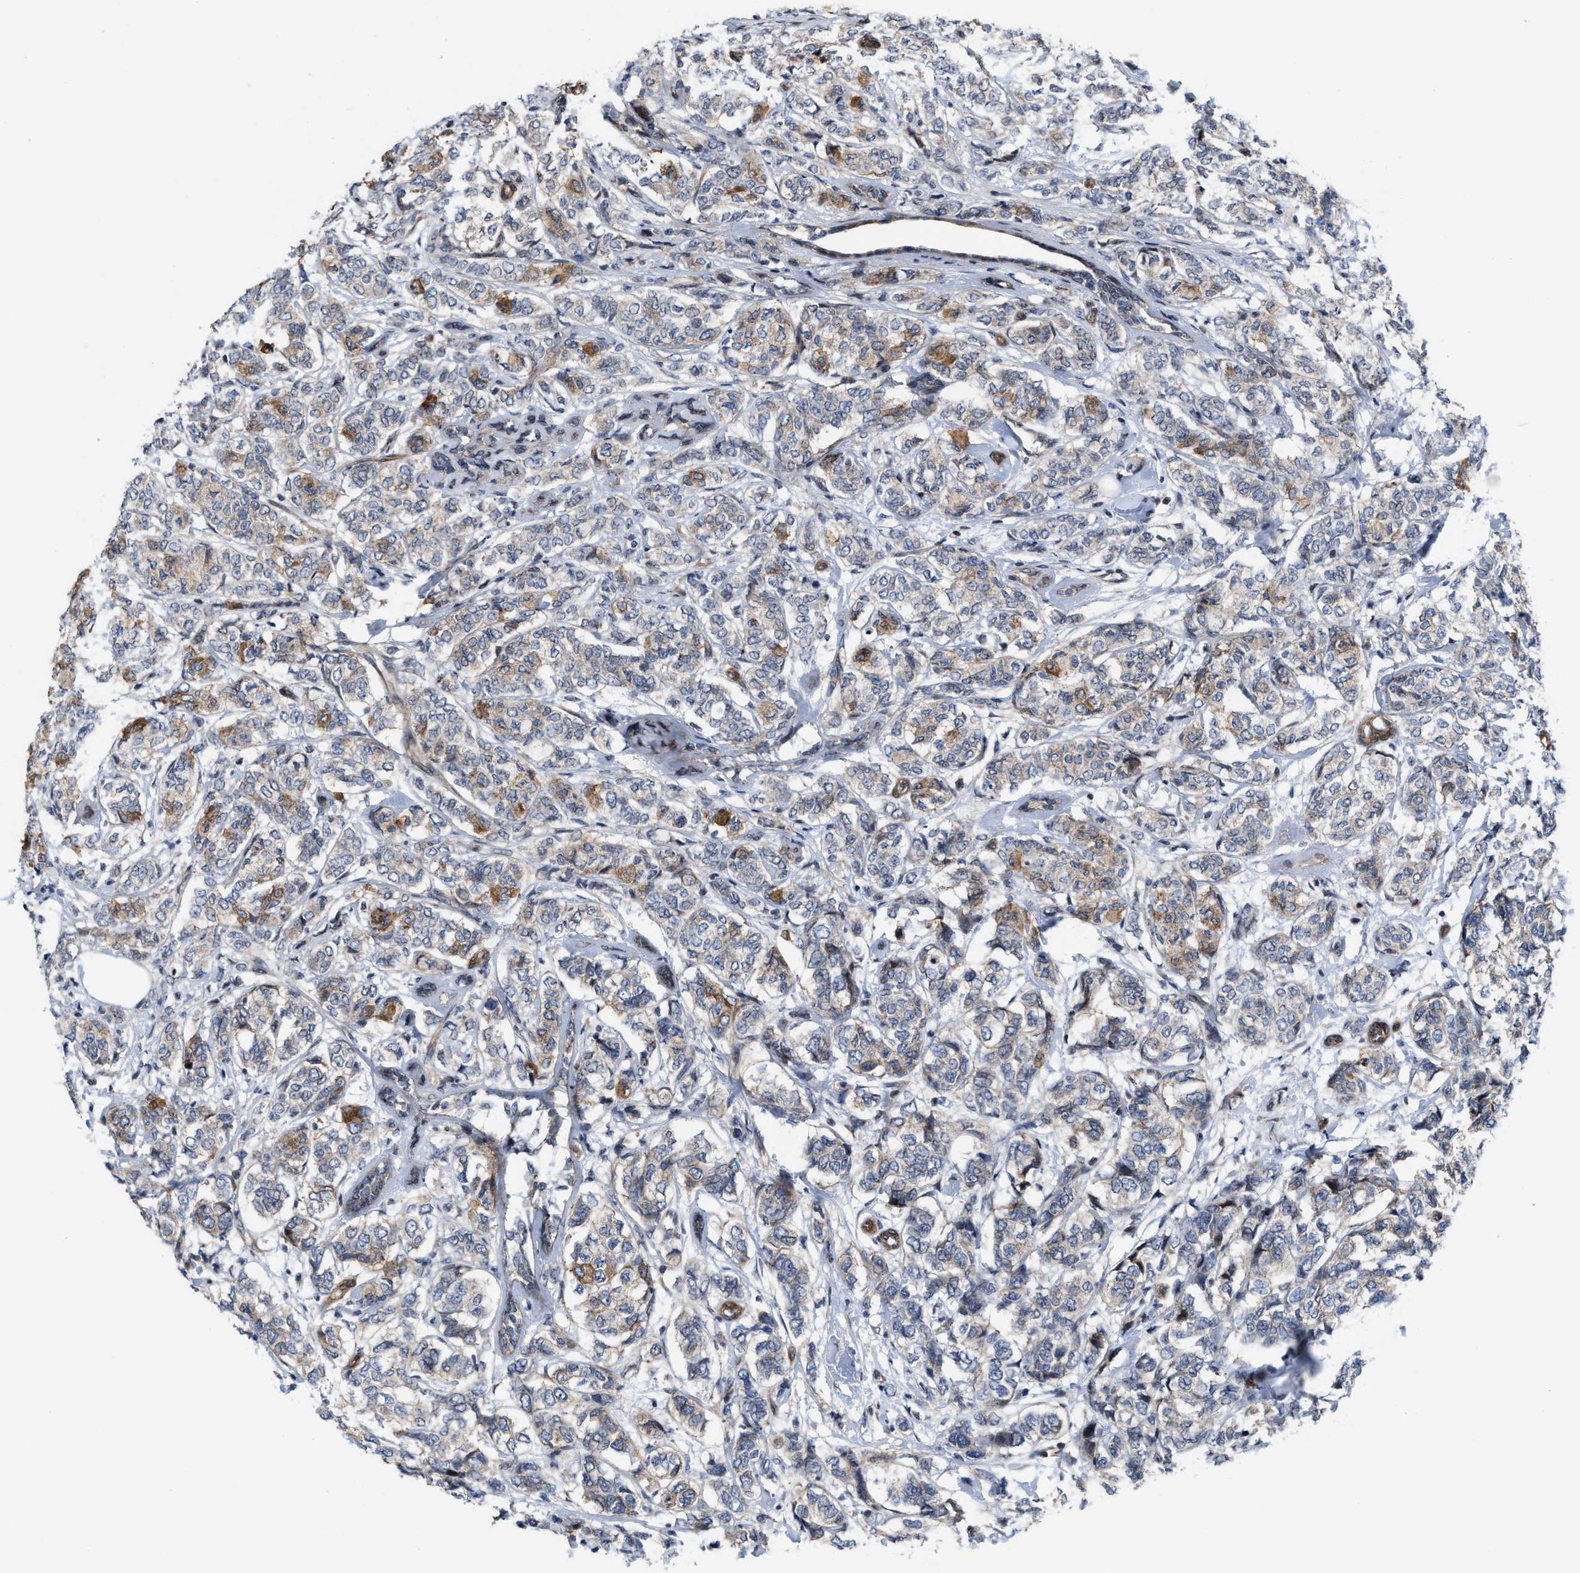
{"staining": {"intensity": "moderate", "quantity": "25%-75%", "location": "cytoplasmic/membranous"}, "tissue": "breast cancer", "cell_type": "Tumor cells", "image_type": "cancer", "snomed": [{"axis": "morphology", "description": "Lobular carcinoma"}, {"axis": "topography", "description": "Breast"}], "caption": "Lobular carcinoma (breast) stained for a protein (brown) reveals moderate cytoplasmic/membranous positive staining in about 25%-75% of tumor cells.", "gene": "TGFB1I1", "patient": {"sex": "female", "age": 60}}